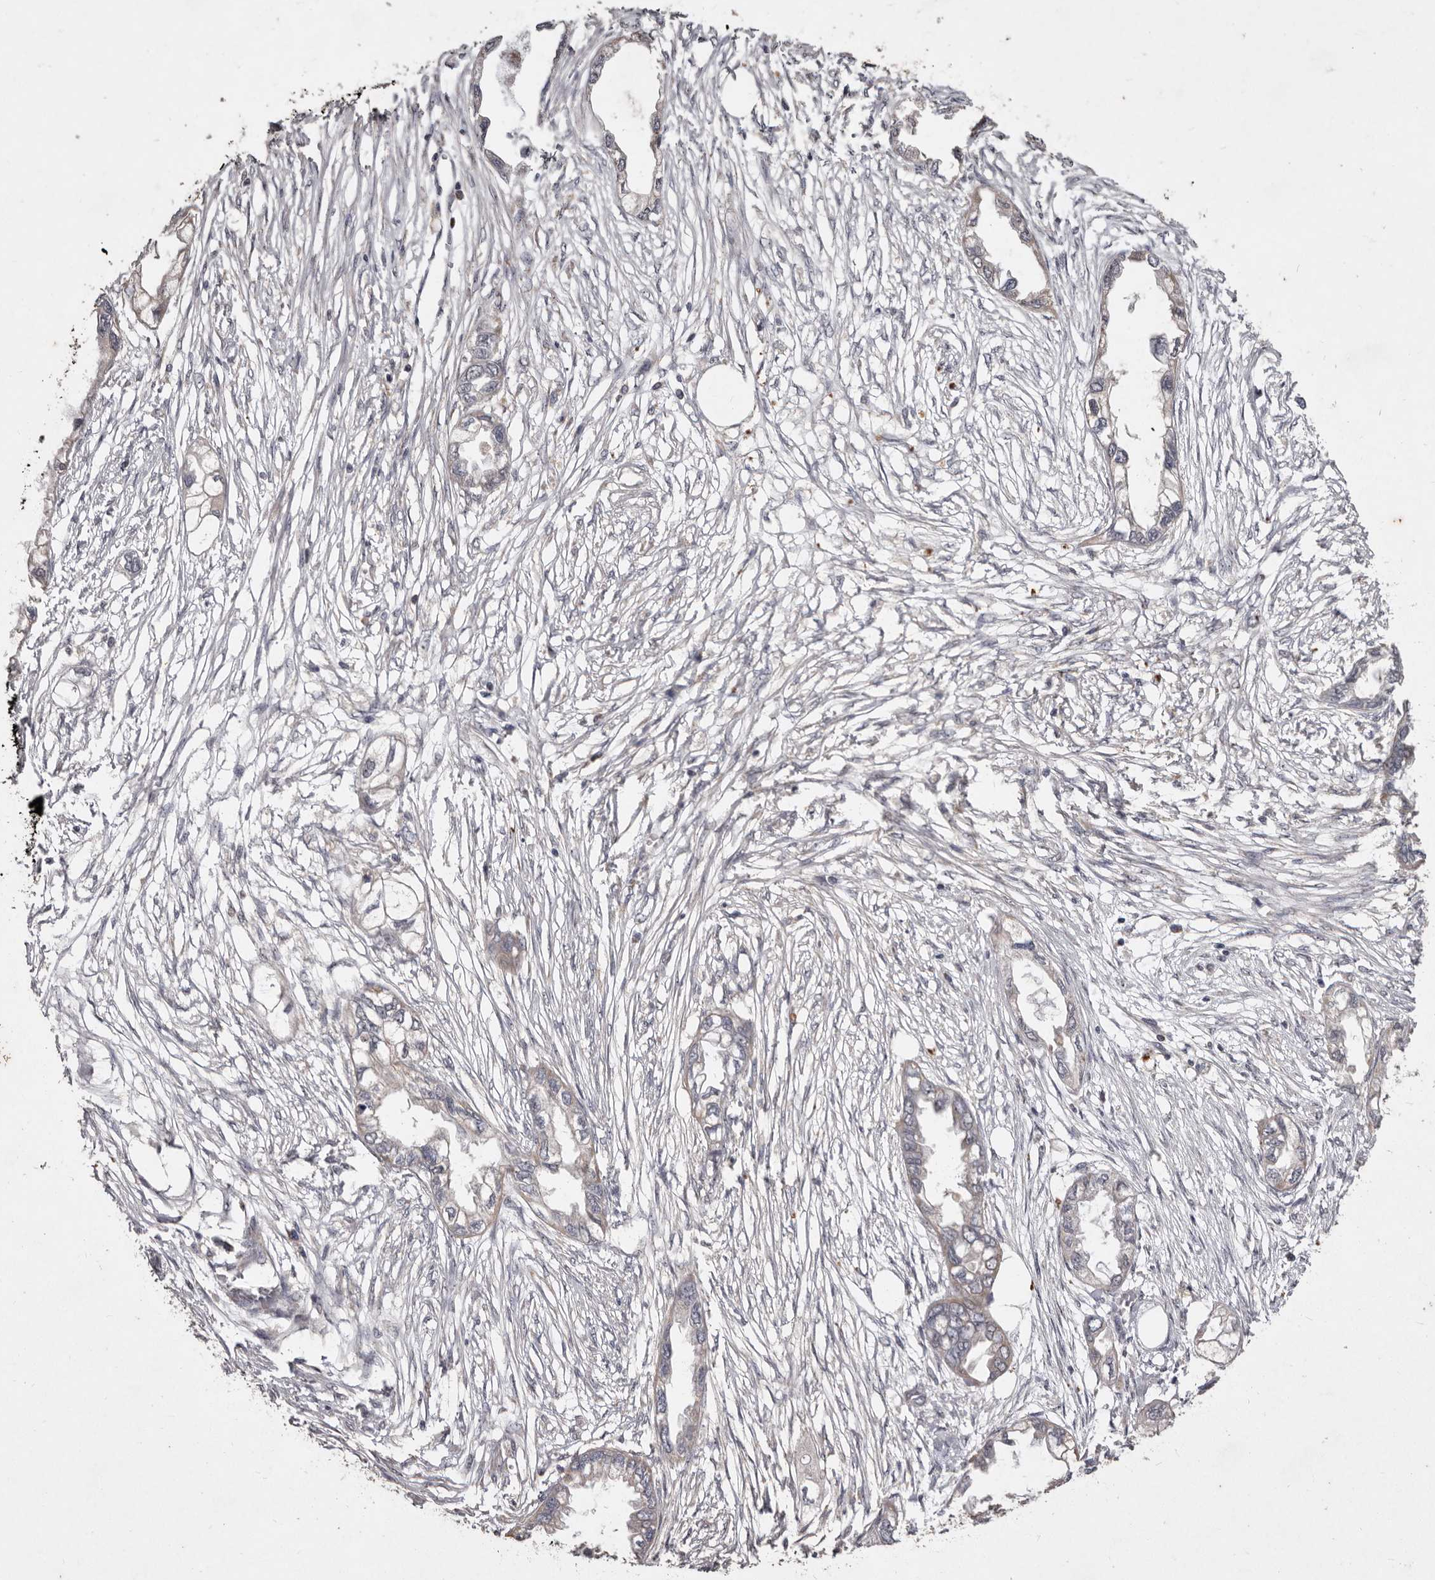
{"staining": {"intensity": "negative", "quantity": "none", "location": "none"}, "tissue": "endometrial cancer", "cell_type": "Tumor cells", "image_type": "cancer", "snomed": [{"axis": "morphology", "description": "Adenocarcinoma, NOS"}, {"axis": "morphology", "description": "Adenocarcinoma, metastatic, NOS"}, {"axis": "topography", "description": "Adipose tissue"}, {"axis": "topography", "description": "Endometrium"}], "caption": "Immunohistochemistry of human endometrial adenocarcinoma demonstrates no staining in tumor cells.", "gene": "FLAD1", "patient": {"sex": "female", "age": 67}}